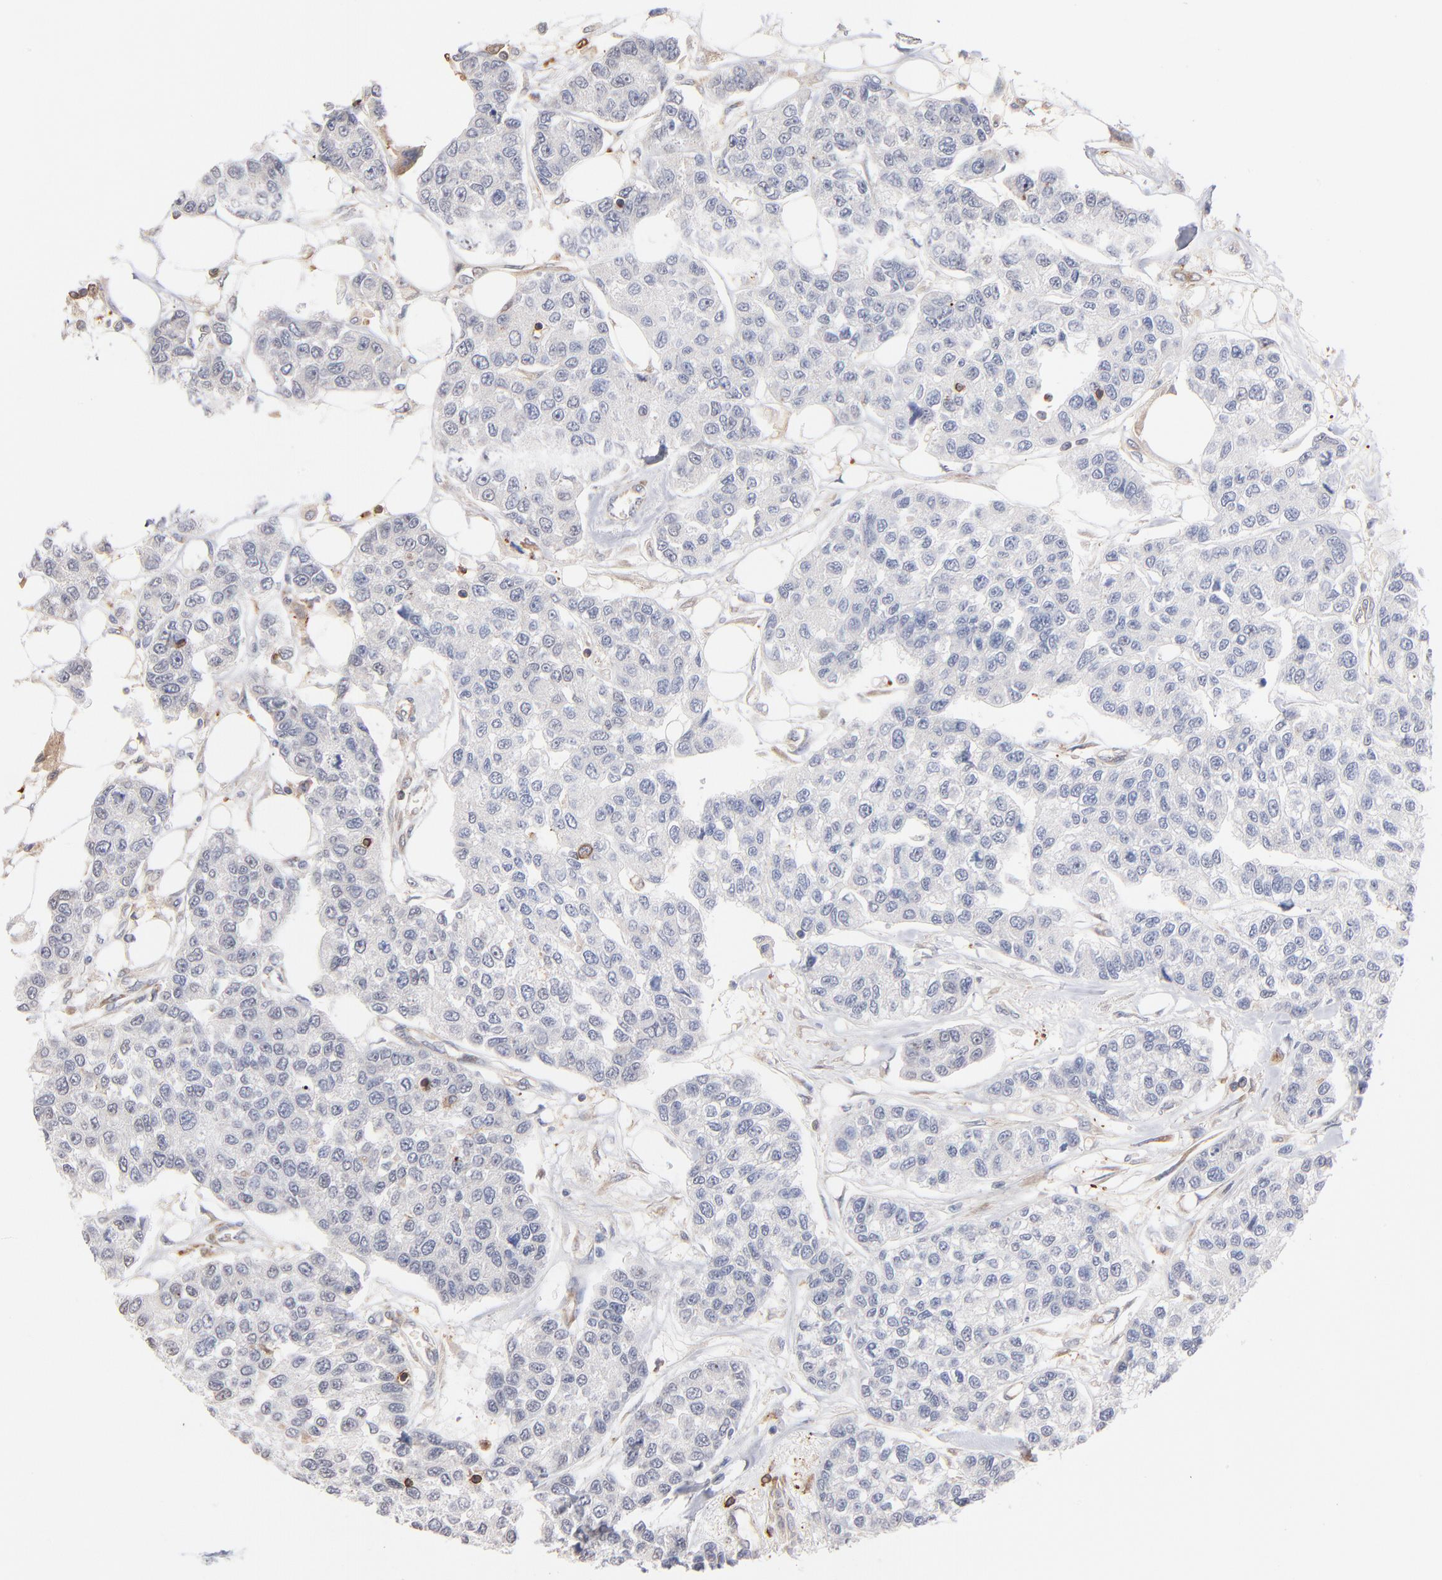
{"staining": {"intensity": "negative", "quantity": "none", "location": "none"}, "tissue": "breast cancer", "cell_type": "Tumor cells", "image_type": "cancer", "snomed": [{"axis": "morphology", "description": "Duct carcinoma"}, {"axis": "topography", "description": "Breast"}], "caption": "Invasive ductal carcinoma (breast) stained for a protein using immunohistochemistry exhibits no expression tumor cells.", "gene": "WIPF1", "patient": {"sex": "female", "age": 51}}